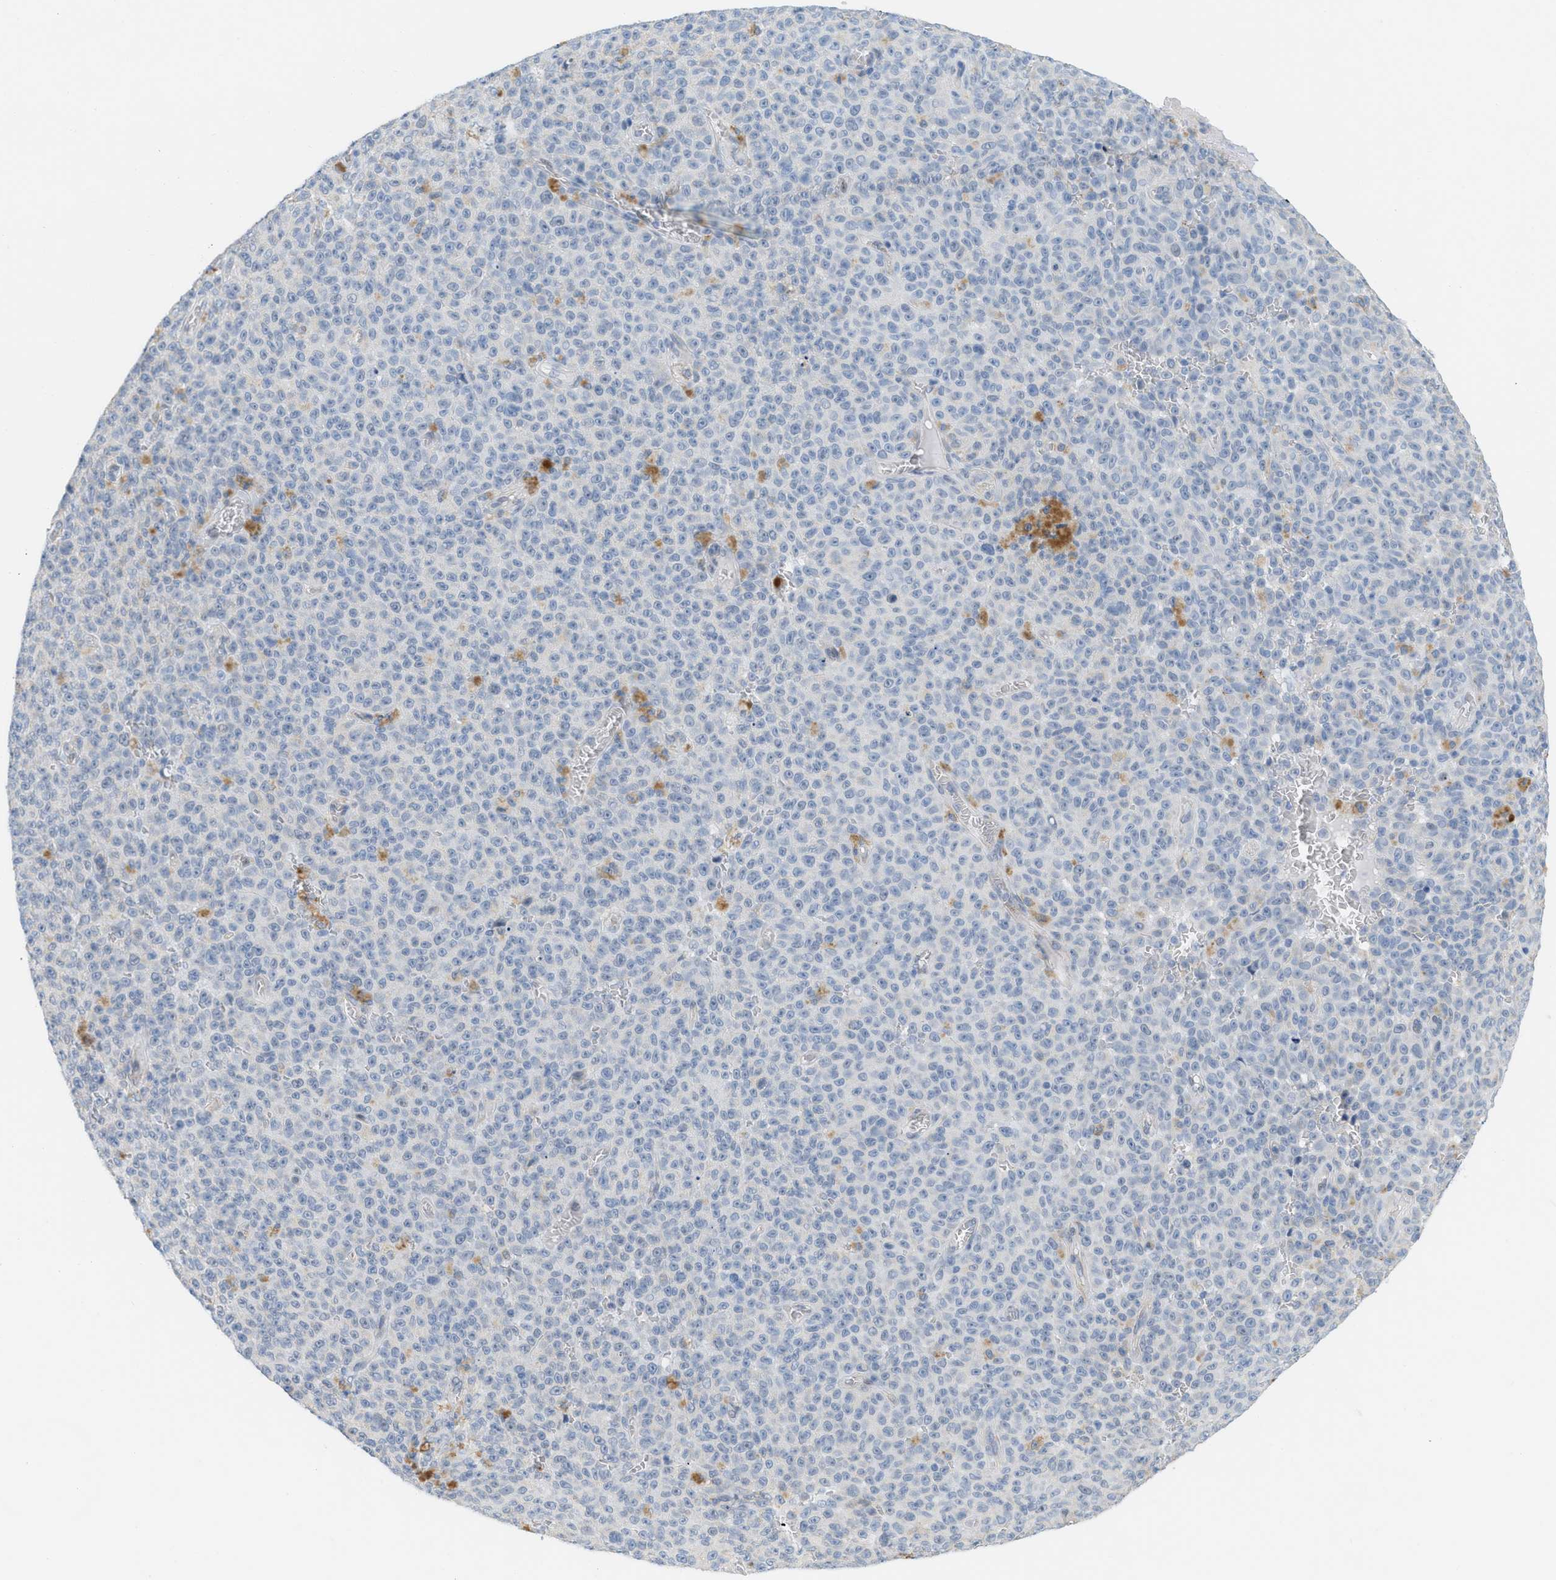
{"staining": {"intensity": "negative", "quantity": "none", "location": "none"}, "tissue": "melanoma", "cell_type": "Tumor cells", "image_type": "cancer", "snomed": [{"axis": "morphology", "description": "Malignant melanoma, NOS"}, {"axis": "topography", "description": "Skin"}], "caption": "Tumor cells are negative for protein expression in human melanoma.", "gene": "HLTF", "patient": {"sex": "female", "age": 82}}